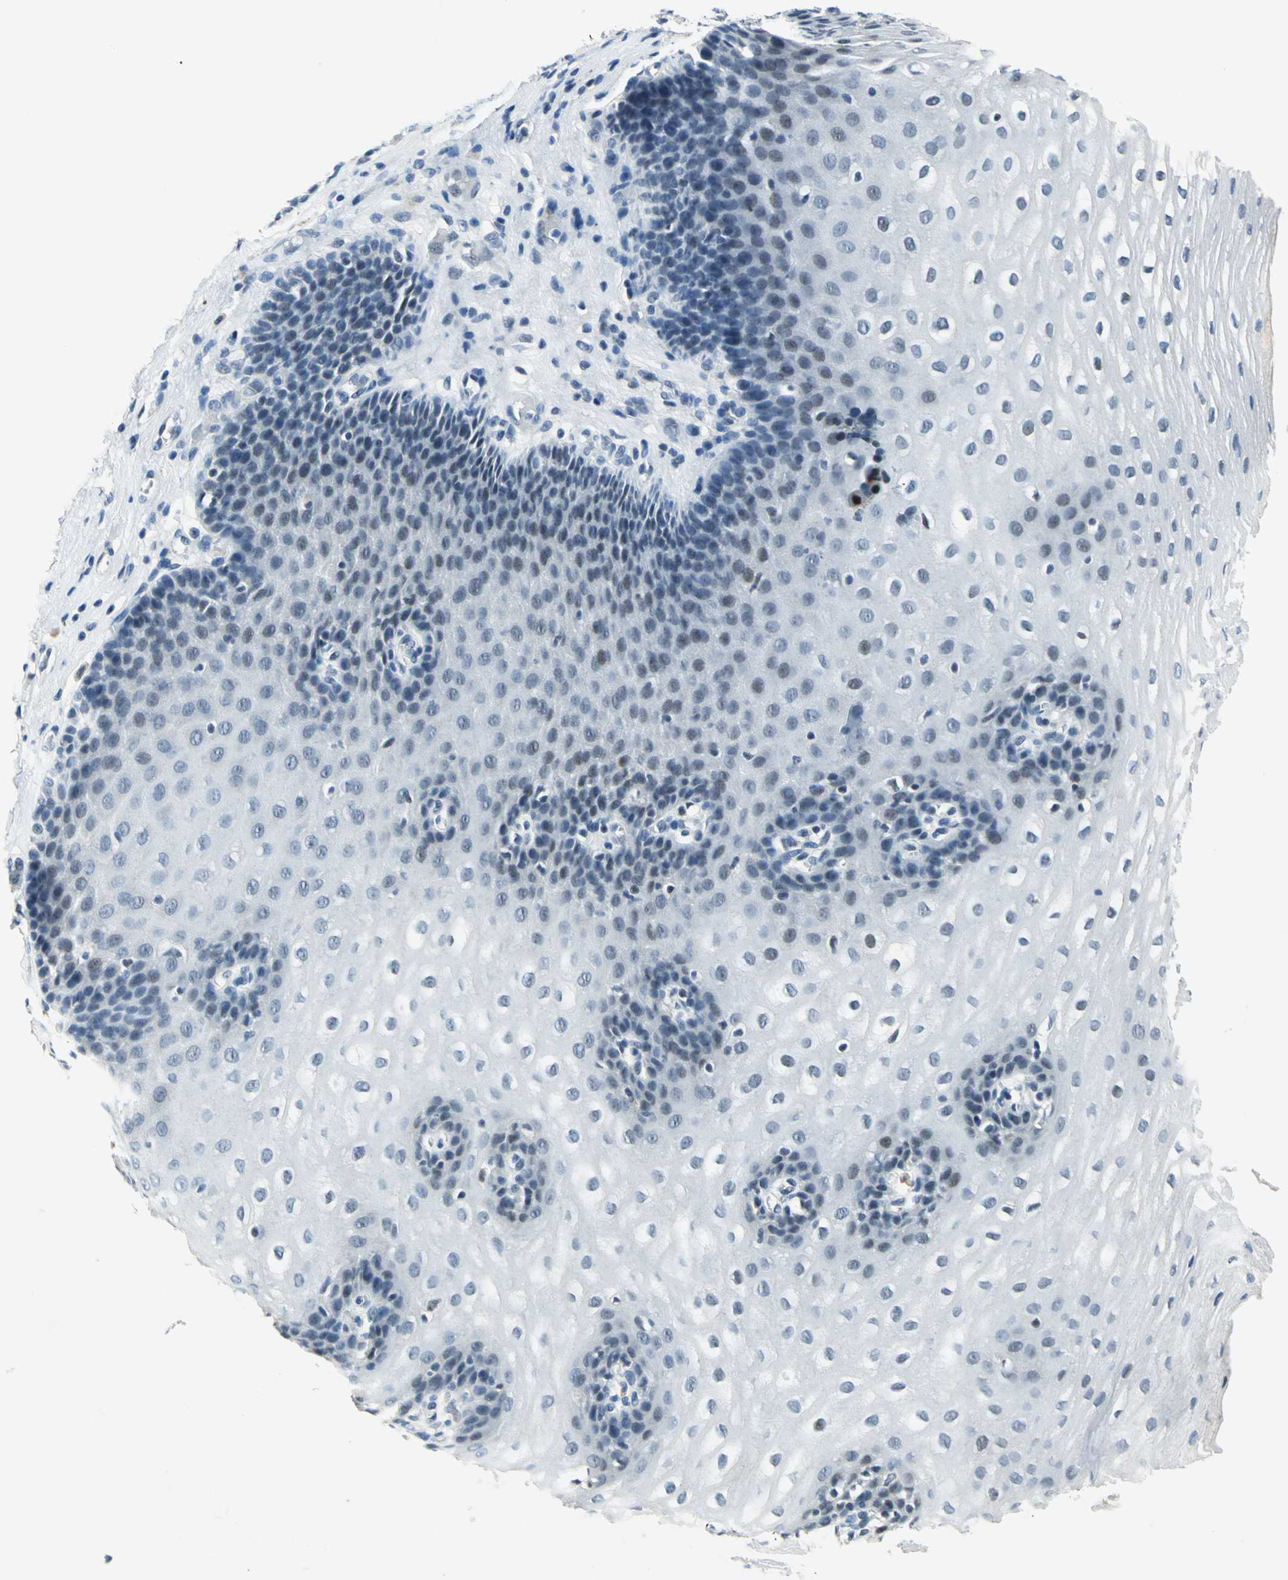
{"staining": {"intensity": "negative", "quantity": "none", "location": "none"}, "tissue": "esophagus", "cell_type": "Squamous epithelial cells", "image_type": "normal", "snomed": [{"axis": "morphology", "description": "Normal tissue, NOS"}, {"axis": "topography", "description": "Esophagus"}], "caption": "Immunohistochemistry micrograph of normal human esophagus stained for a protein (brown), which shows no expression in squamous epithelial cells. (DAB (3,3'-diaminobenzidine) immunohistochemistry (IHC), high magnification).", "gene": "RAD17", "patient": {"sex": "male", "age": 48}}